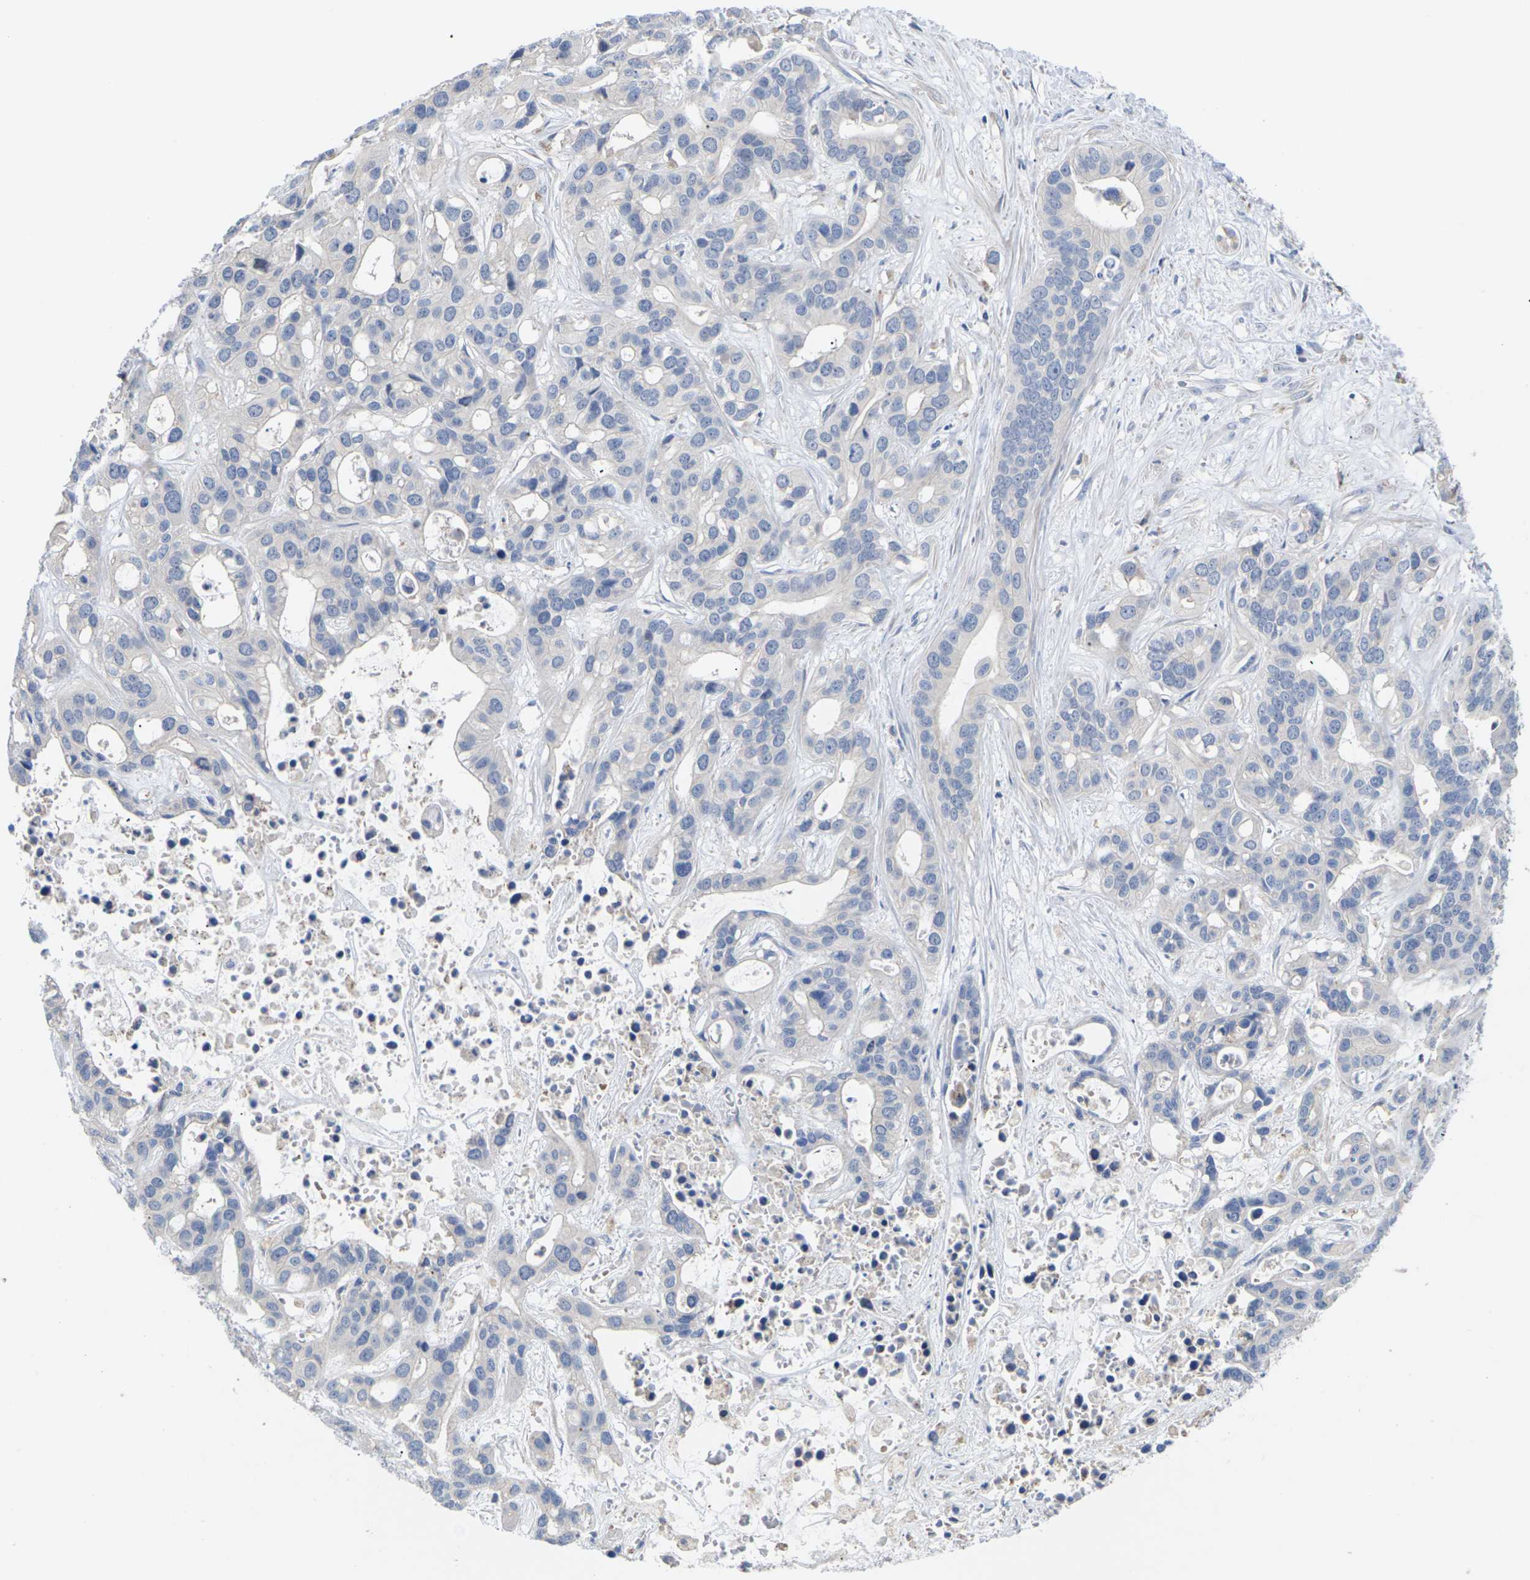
{"staining": {"intensity": "negative", "quantity": "none", "location": "none"}, "tissue": "liver cancer", "cell_type": "Tumor cells", "image_type": "cancer", "snomed": [{"axis": "morphology", "description": "Cholangiocarcinoma"}, {"axis": "topography", "description": "Liver"}], "caption": "Liver cholangiocarcinoma was stained to show a protein in brown. There is no significant positivity in tumor cells.", "gene": "TMCO4", "patient": {"sex": "female", "age": 65}}